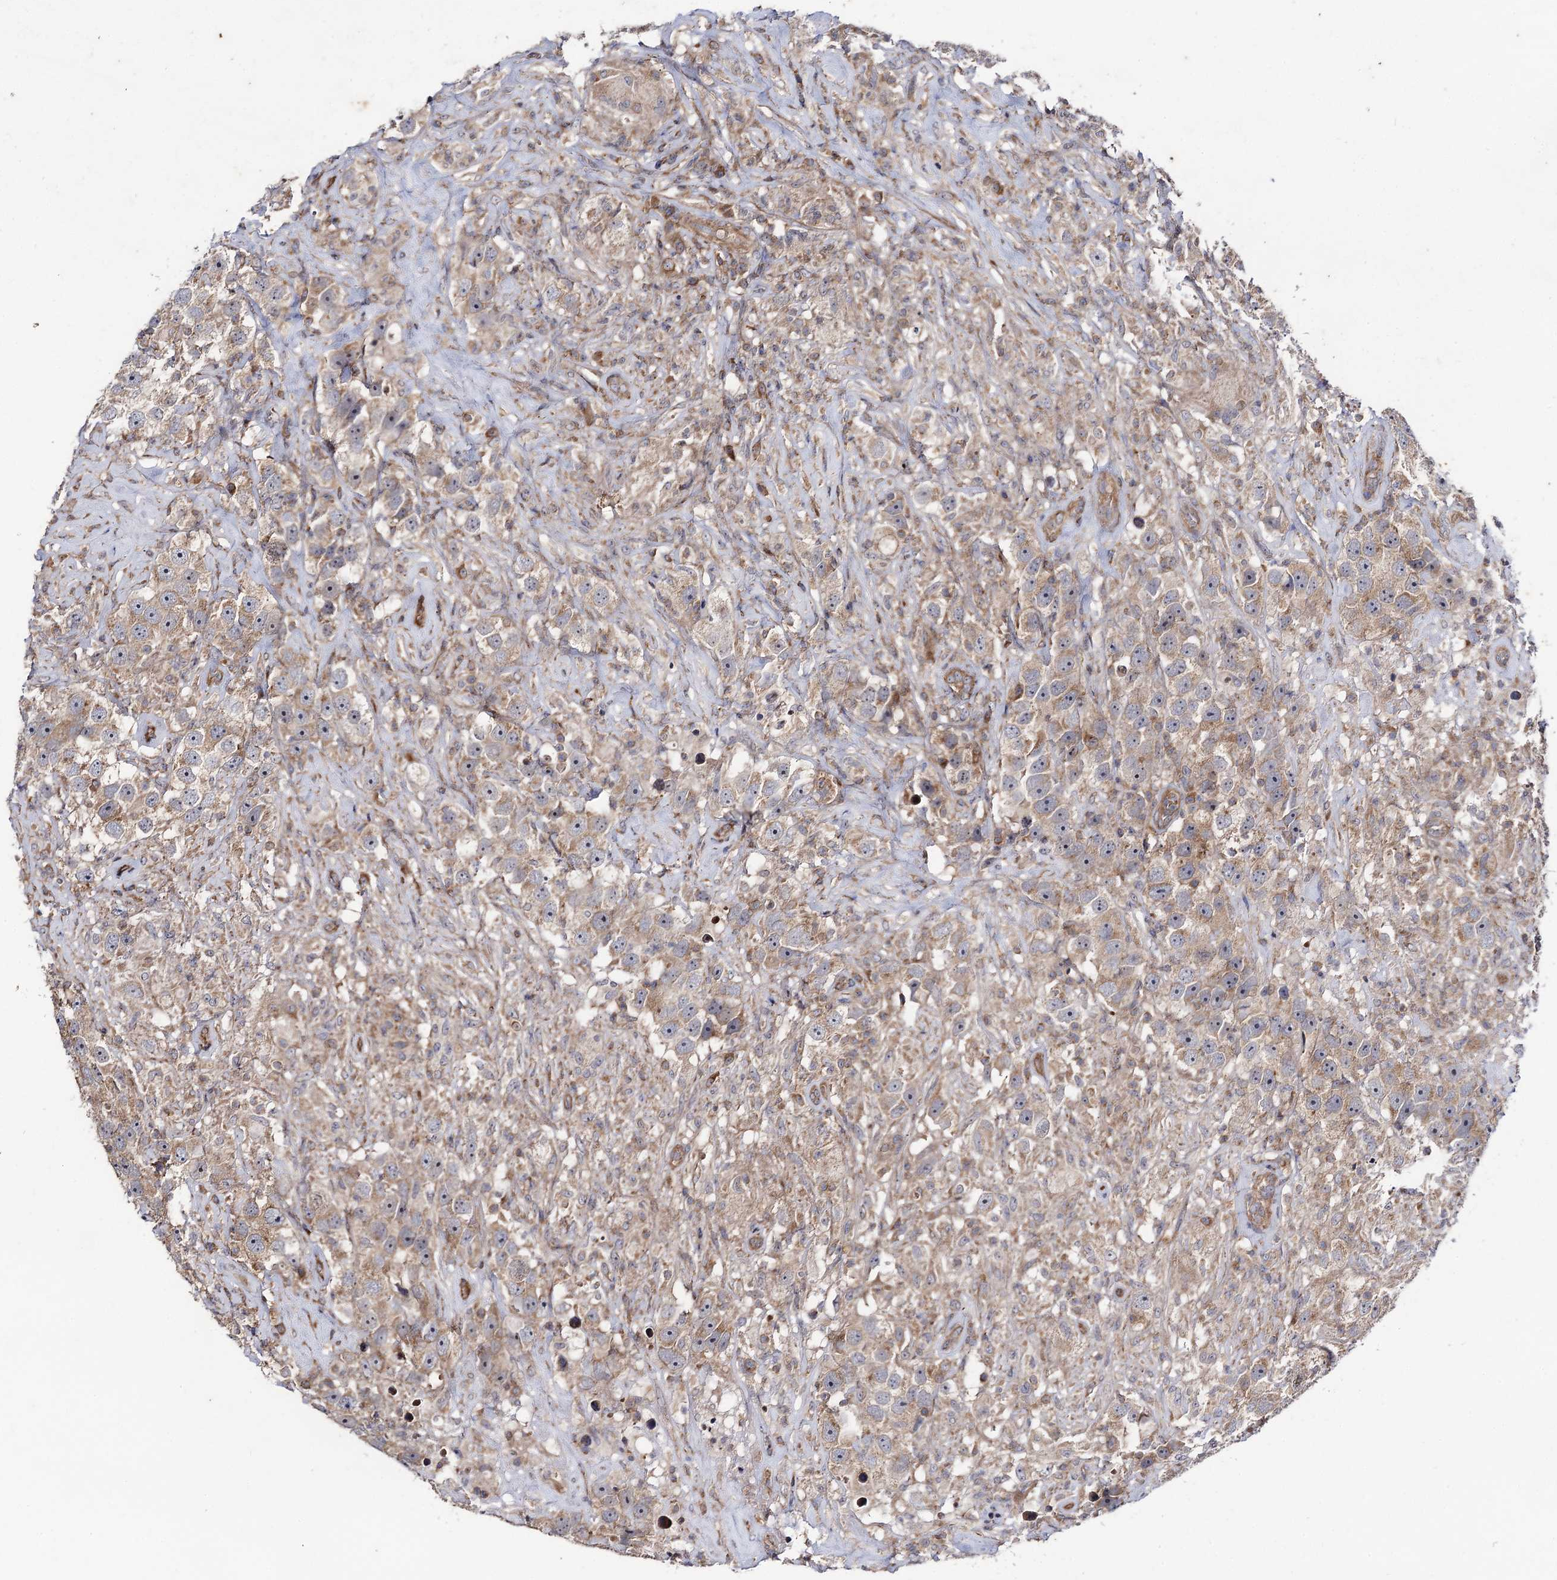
{"staining": {"intensity": "weak", "quantity": ">75%", "location": "cytoplasmic/membranous"}, "tissue": "testis cancer", "cell_type": "Tumor cells", "image_type": "cancer", "snomed": [{"axis": "morphology", "description": "Seminoma, NOS"}, {"axis": "topography", "description": "Testis"}], "caption": "Immunohistochemistry (IHC) of seminoma (testis) exhibits low levels of weak cytoplasmic/membranous staining in approximately >75% of tumor cells. (IHC, brightfield microscopy, high magnification).", "gene": "DYDC1", "patient": {"sex": "male", "age": 49}}